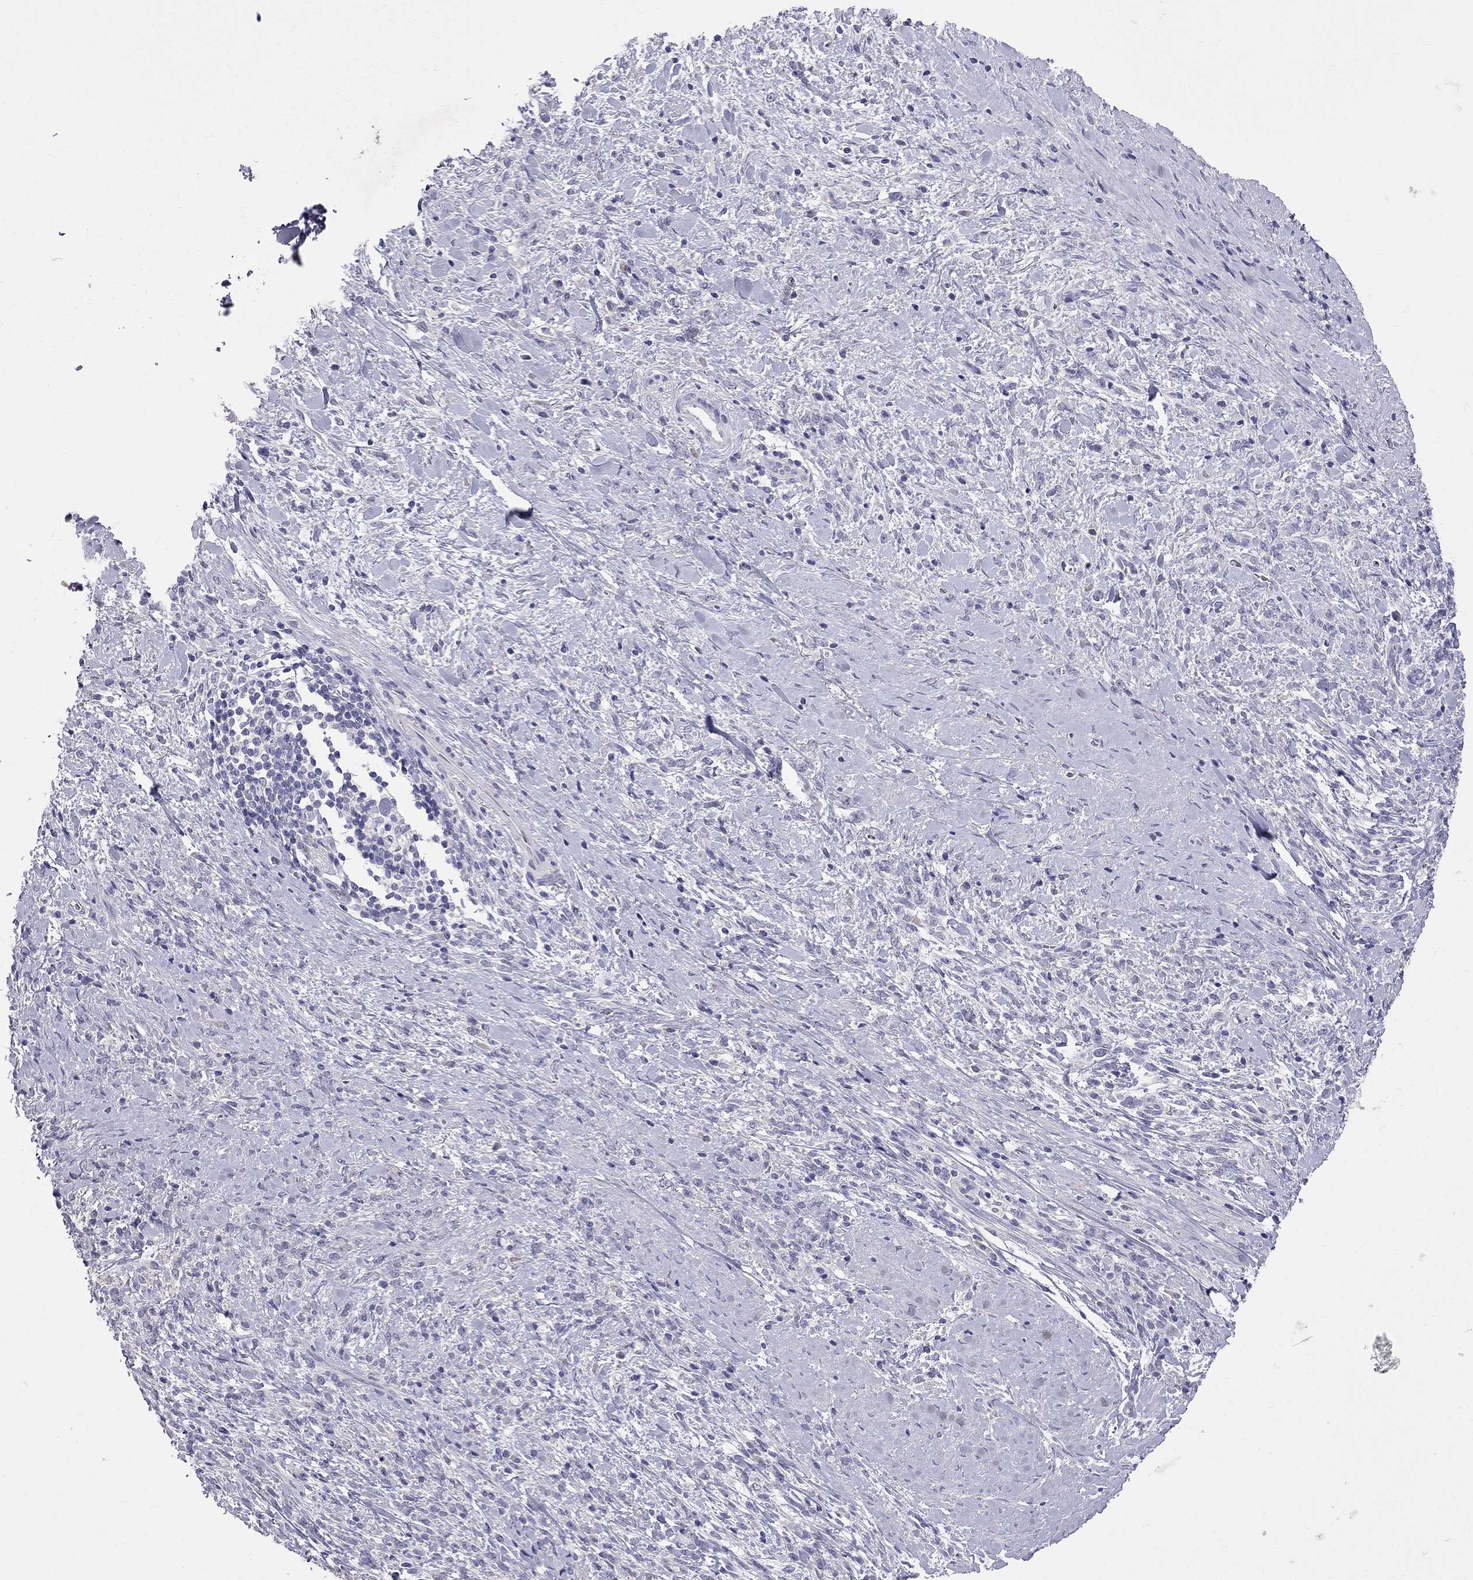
{"staining": {"intensity": "negative", "quantity": "none", "location": "none"}, "tissue": "stomach cancer", "cell_type": "Tumor cells", "image_type": "cancer", "snomed": [{"axis": "morphology", "description": "Adenocarcinoma, NOS"}, {"axis": "topography", "description": "Stomach"}], "caption": "Tumor cells are negative for brown protein staining in stomach adenocarcinoma. Brightfield microscopy of immunohistochemistry stained with DAB (3,3'-diaminobenzidine) (brown) and hematoxylin (blue), captured at high magnification.", "gene": "CFAP91", "patient": {"sex": "female", "age": 57}}